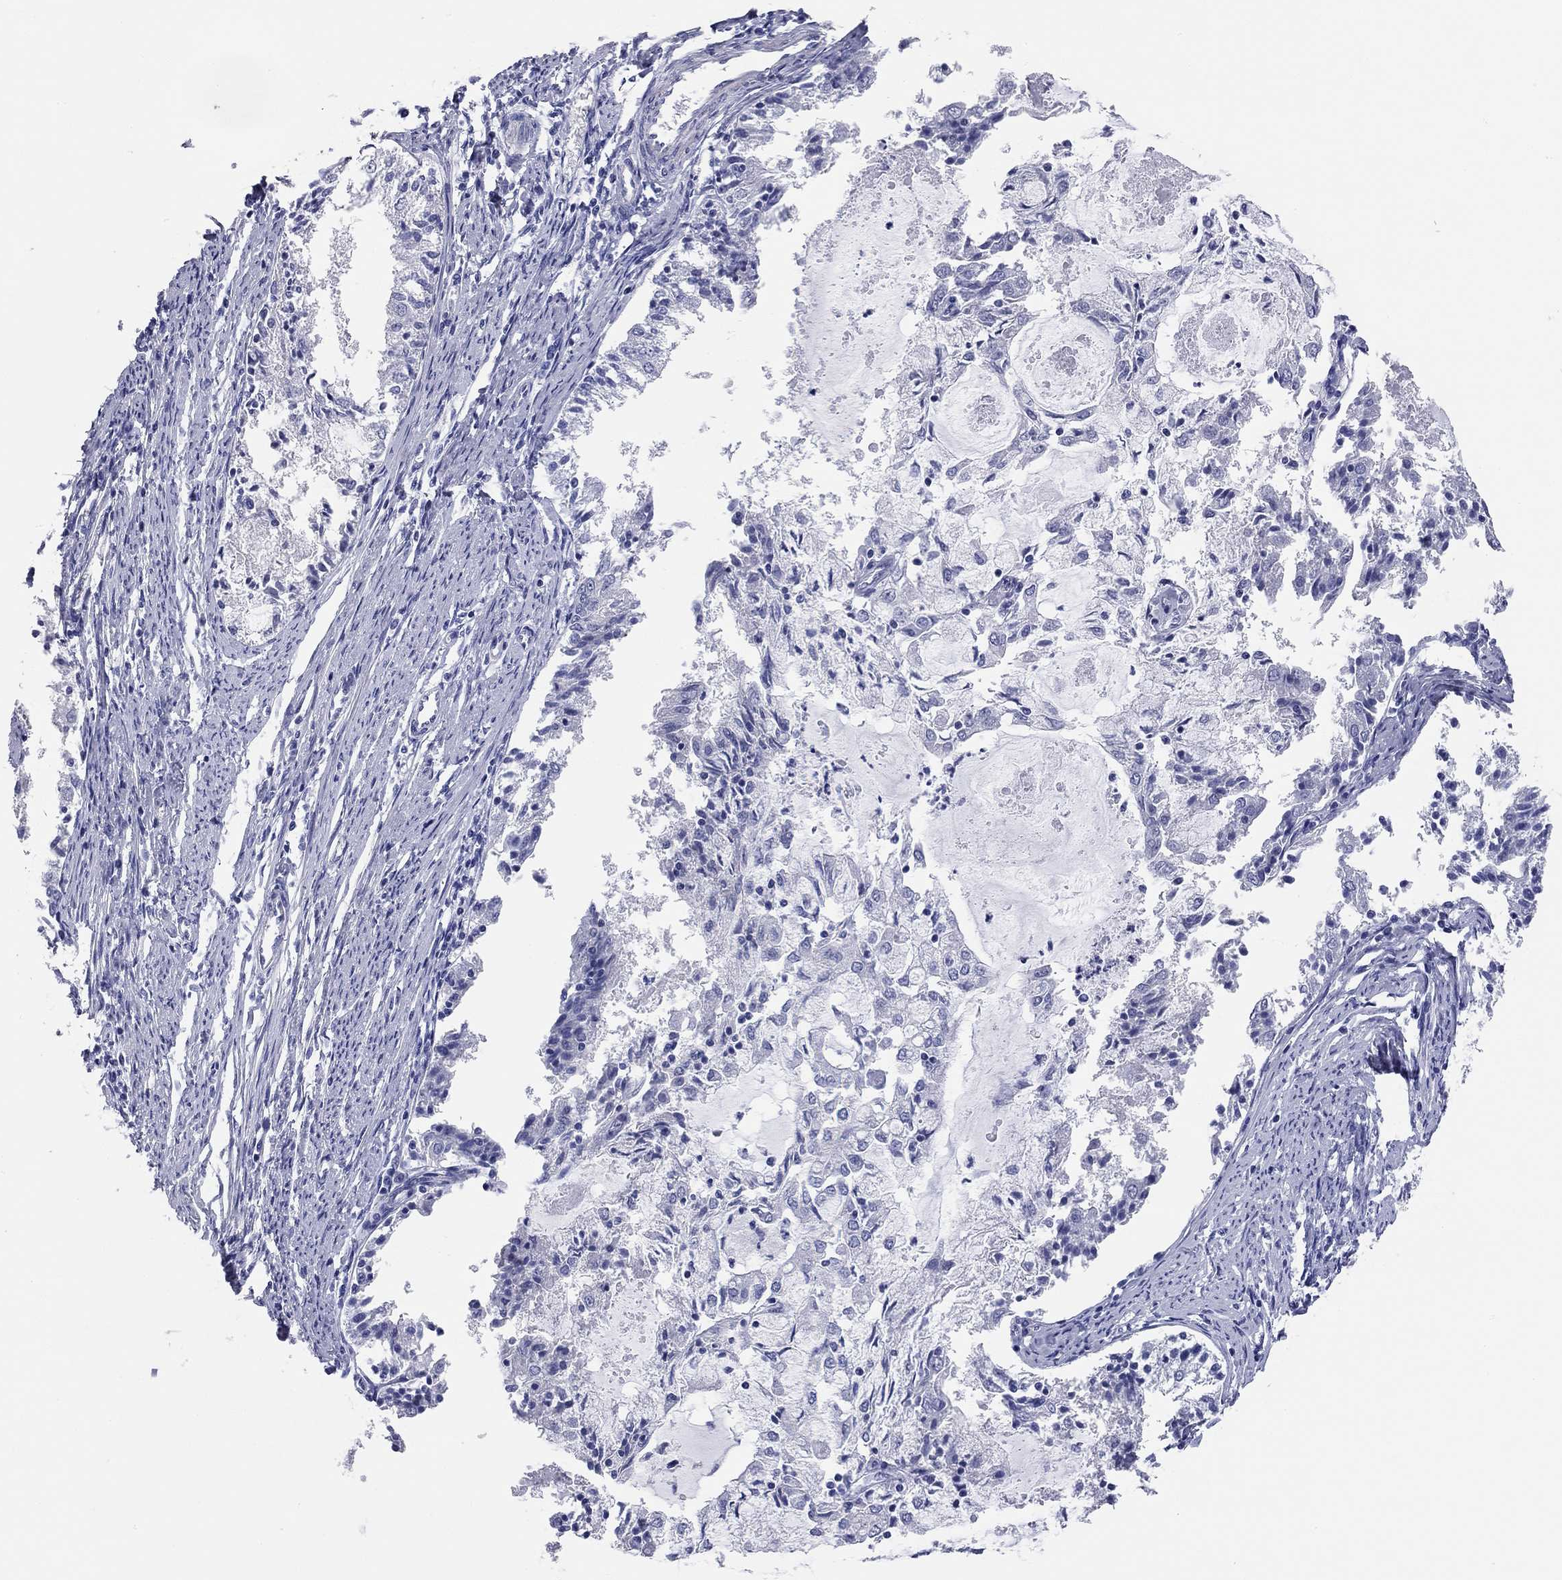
{"staining": {"intensity": "negative", "quantity": "none", "location": "none"}, "tissue": "endometrial cancer", "cell_type": "Tumor cells", "image_type": "cancer", "snomed": [{"axis": "morphology", "description": "Adenocarcinoma, NOS"}, {"axis": "topography", "description": "Endometrium"}], "caption": "IHC image of endometrial cancer (adenocarcinoma) stained for a protein (brown), which demonstrates no positivity in tumor cells.", "gene": "TMEM221", "patient": {"sex": "female", "age": 57}}